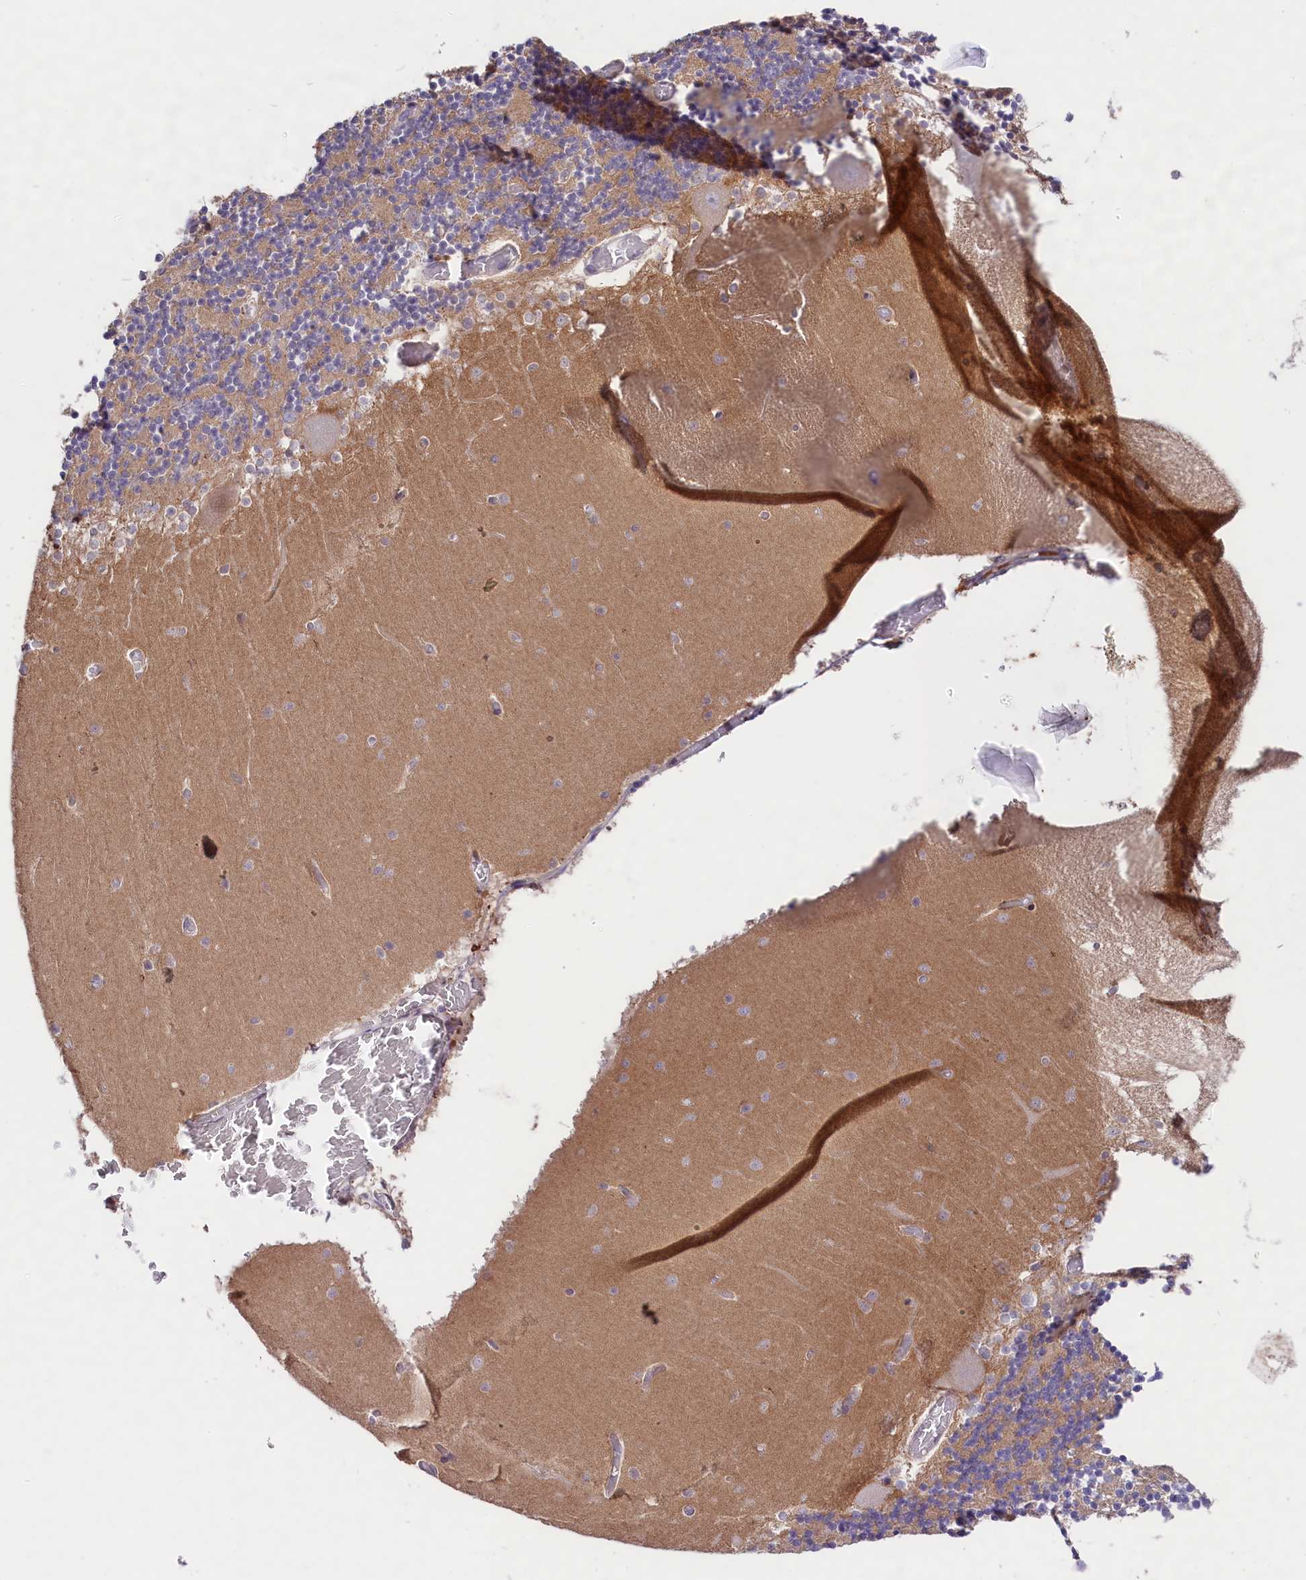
{"staining": {"intensity": "moderate", "quantity": "<25%", "location": "cytoplasmic/membranous"}, "tissue": "cerebellum", "cell_type": "Cells in granular layer", "image_type": "normal", "snomed": [{"axis": "morphology", "description": "Normal tissue, NOS"}, {"axis": "topography", "description": "Cerebellum"}], "caption": "Immunohistochemistry (IHC) (DAB (3,3'-diaminobenzidine)) staining of unremarkable cerebellum exhibits moderate cytoplasmic/membranous protein staining in approximately <25% of cells in granular layer.", "gene": "CD99L2", "patient": {"sex": "female", "age": 28}}